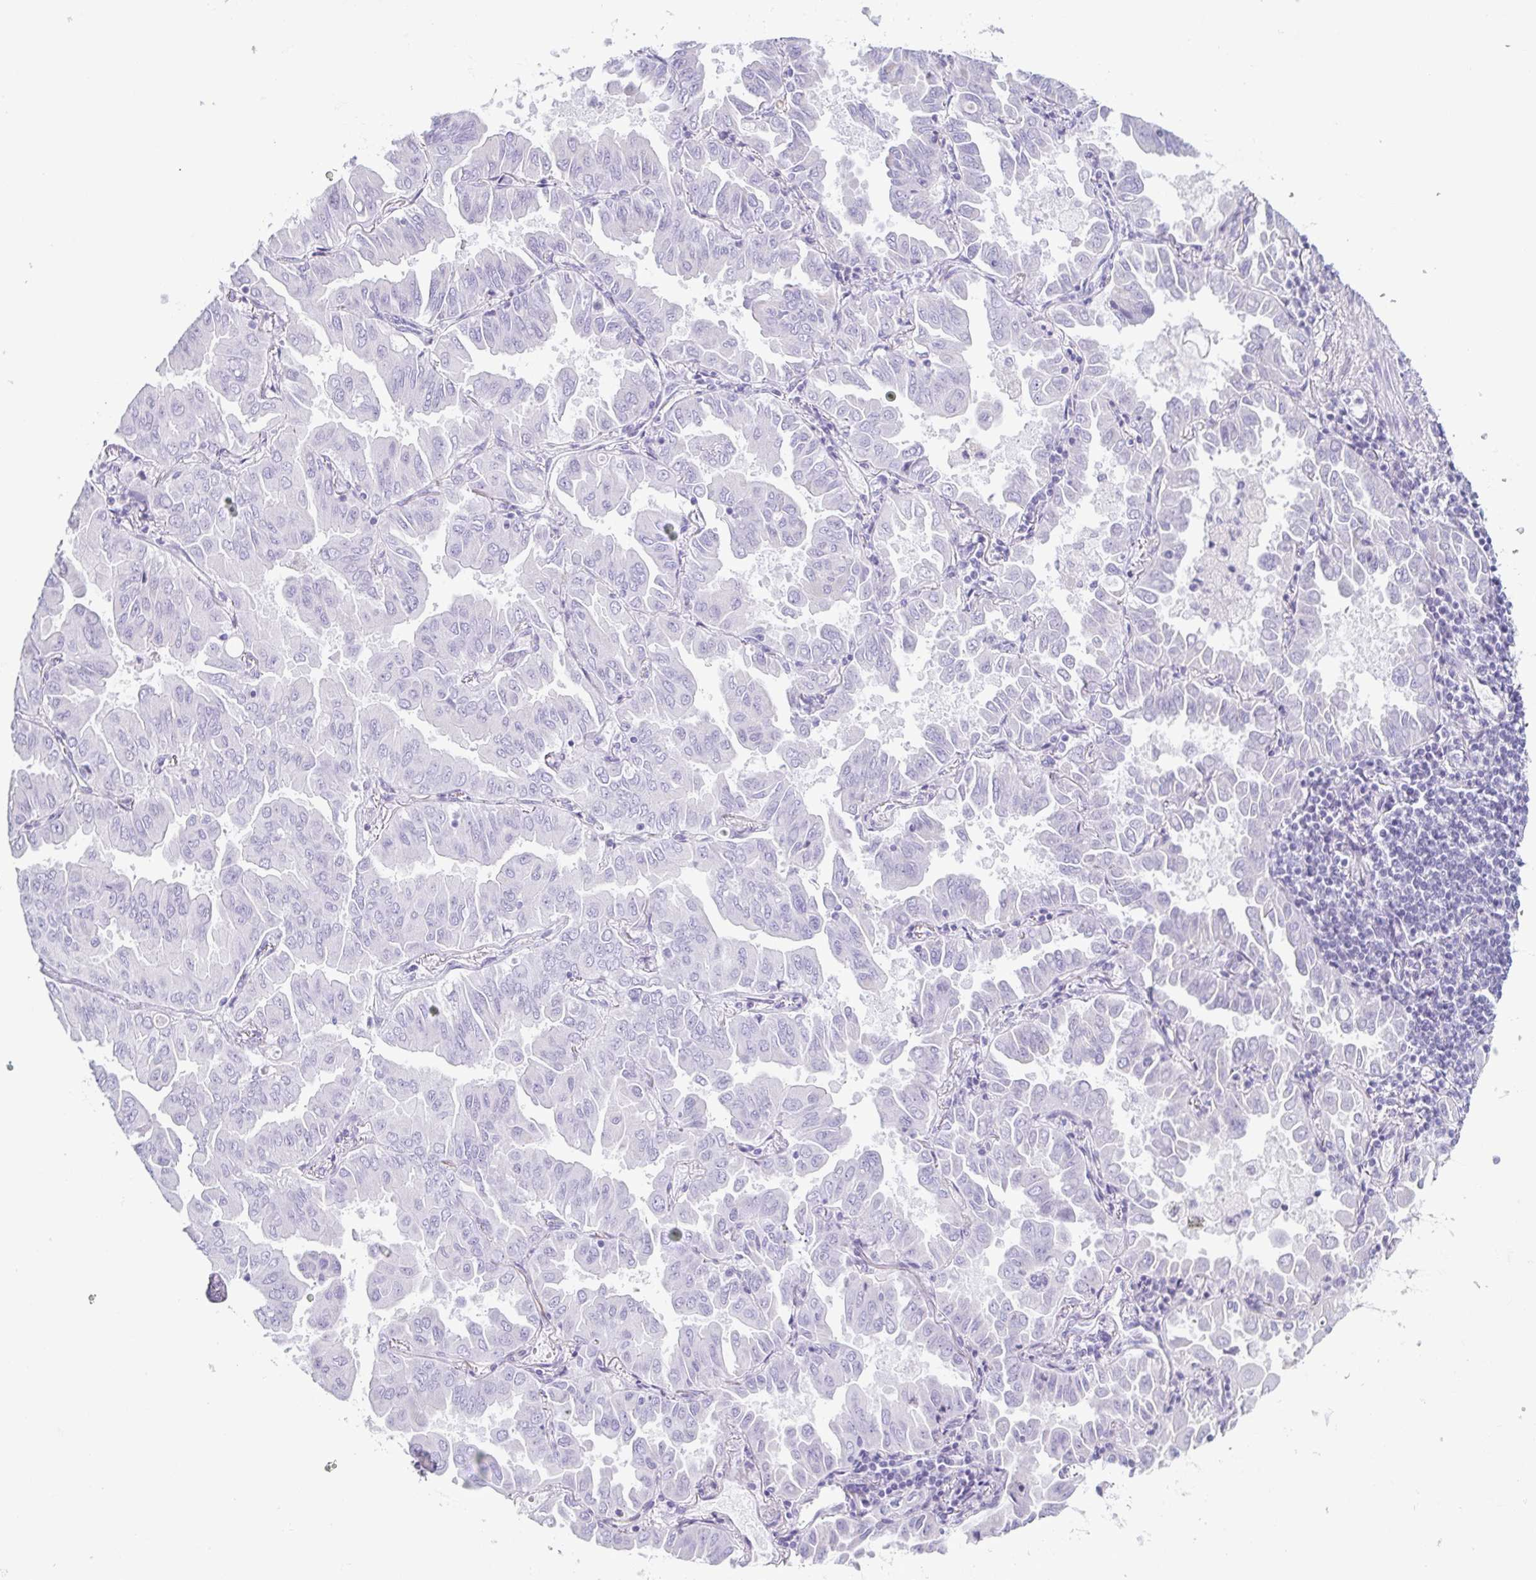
{"staining": {"intensity": "negative", "quantity": "none", "location": "none"}, "tissue": "lung cancer", "cell_type": "Tumor cells", "image_type": "cancer", "snomed": [{"axis": "morphology", "description": "Adenocarcinoma, NOS"}, {"axis": "topography", "description": "Lung"}], "caption": "IHC micrograph of human adenocarcinoma (lung) stained for a protein (brown), which reveals no expression in tumor cells.", "gene": "PRR27", "patient": {"sex": "male", "age": 64}}